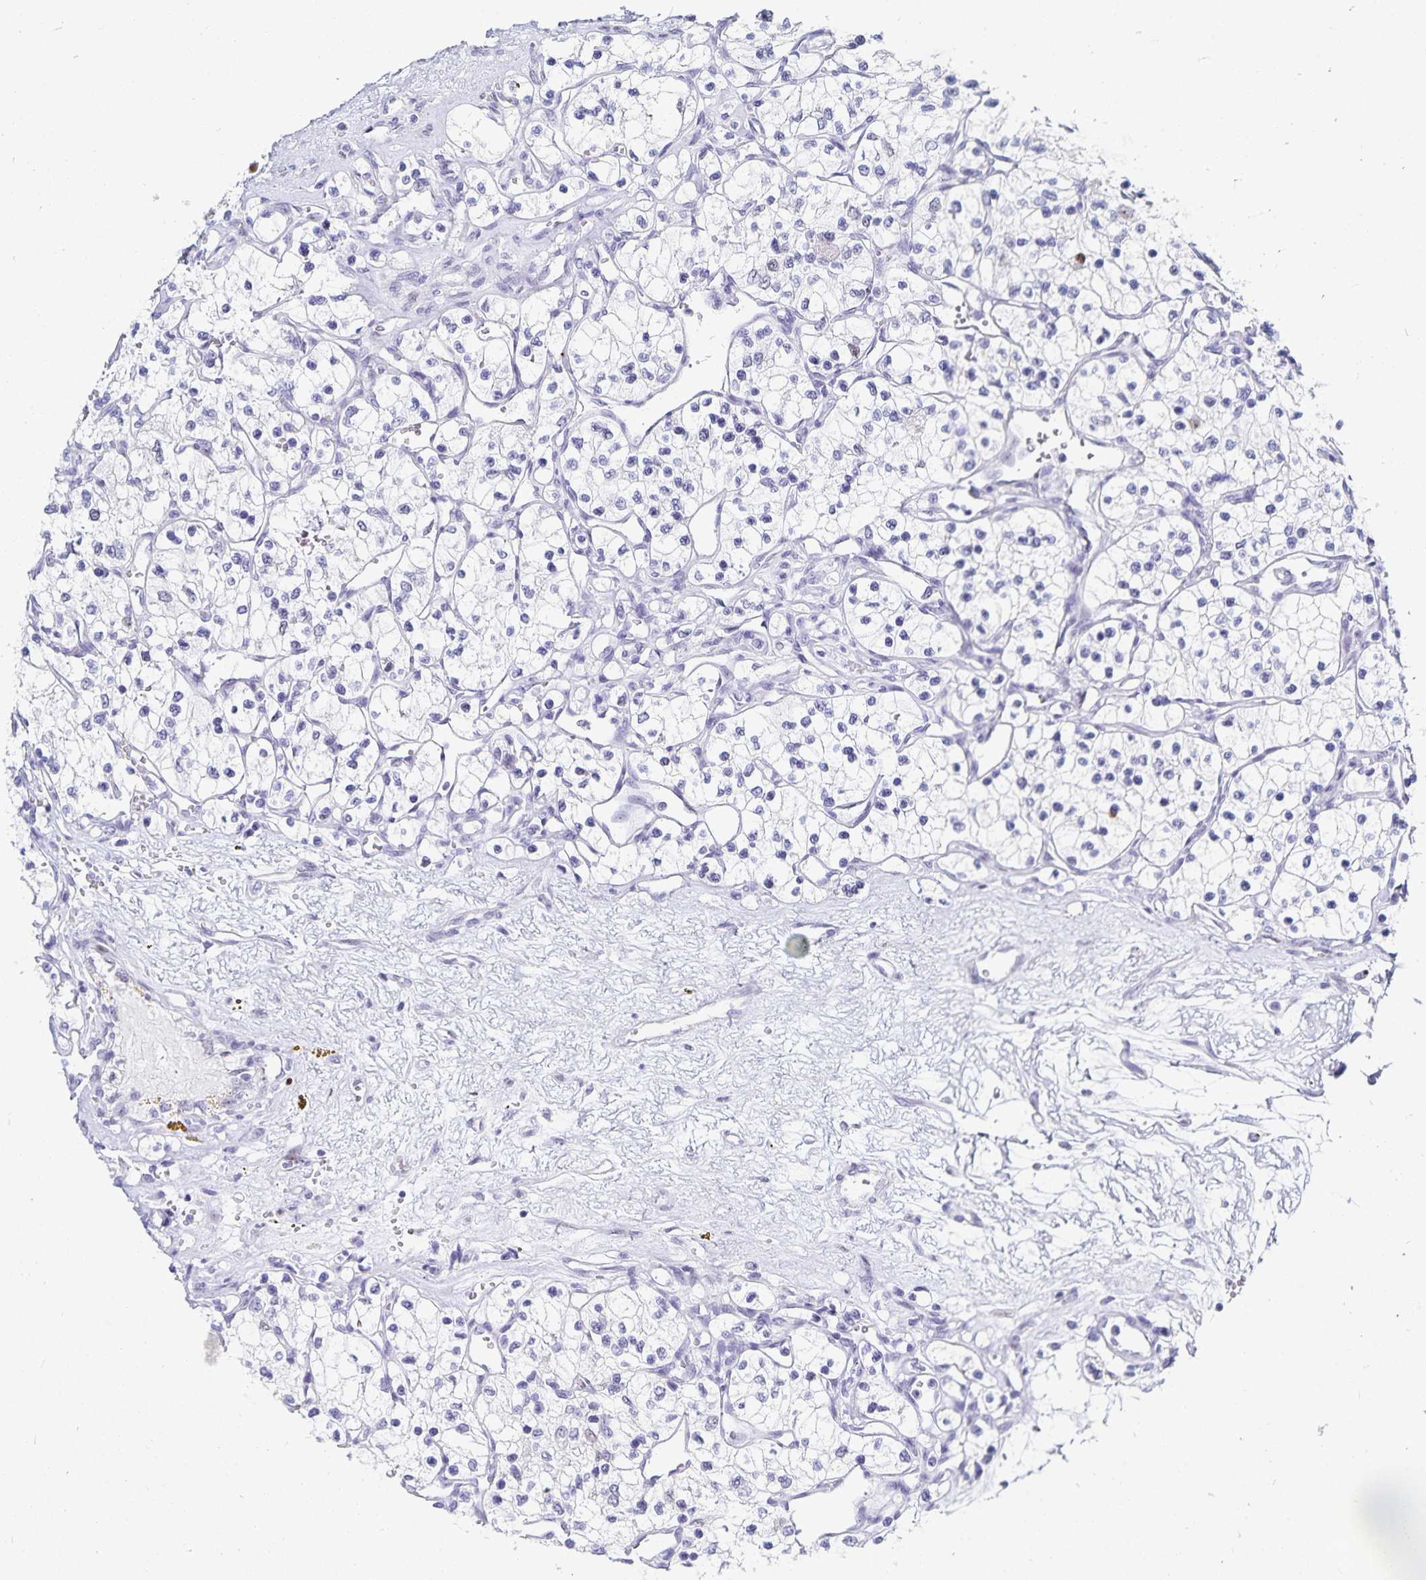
{"staining": {"intensity": "negative", "quantity": "none", "location": "none"}, "tissue": "renal cancer", "cell_type": "Tumor cells", "image_type": "cancer", "snomed": [{"axis": "morphology", "description": "Adenocarcinoma, NOS"}, {"axis": "topography", "description": "Kidney"}], "caption": "This is an IHC histopathology image of renal adenocarcinoma. There is no expression in tumor cells.", "gene": "HMGB3", "patient": {"sex": "female", "age": 69}}